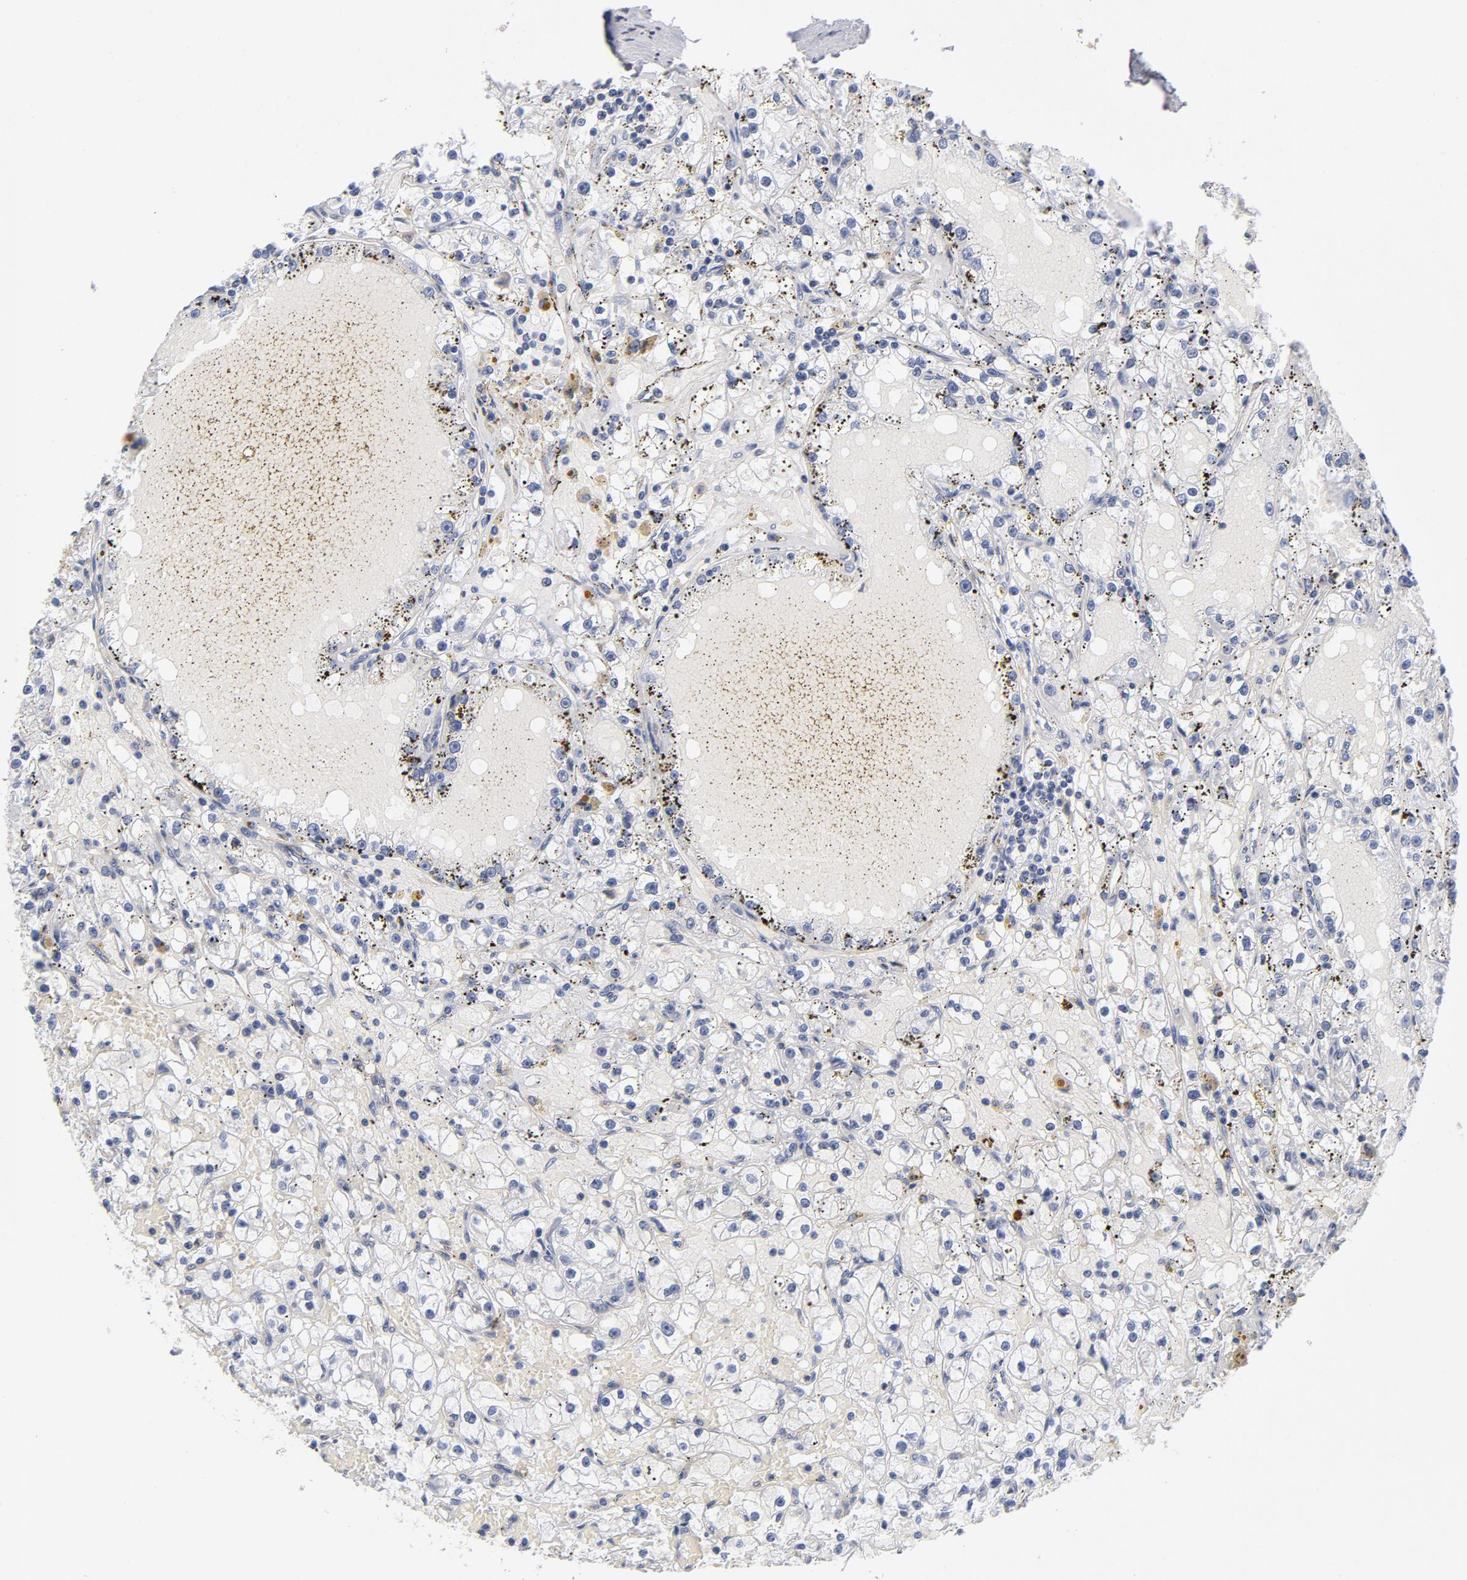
{"staining": {"intensity": "negative", "quantity": "none", "location": "none"}, "tissue": "renal cancer", "cell_type": "Tumor cells", "image_type": "cancer", "snomed": [{"axis": "morphology", "description": "Adenocarcinoma, NOS"}, {"axis": "topography", "description": "Kidney"}], "caption": "DAB immunohistochemical staining of human renal cancer reveals no significant expression in tumor cells.", "gene": "ASMTL", "patient": {"sex": "male", "age": 56}}